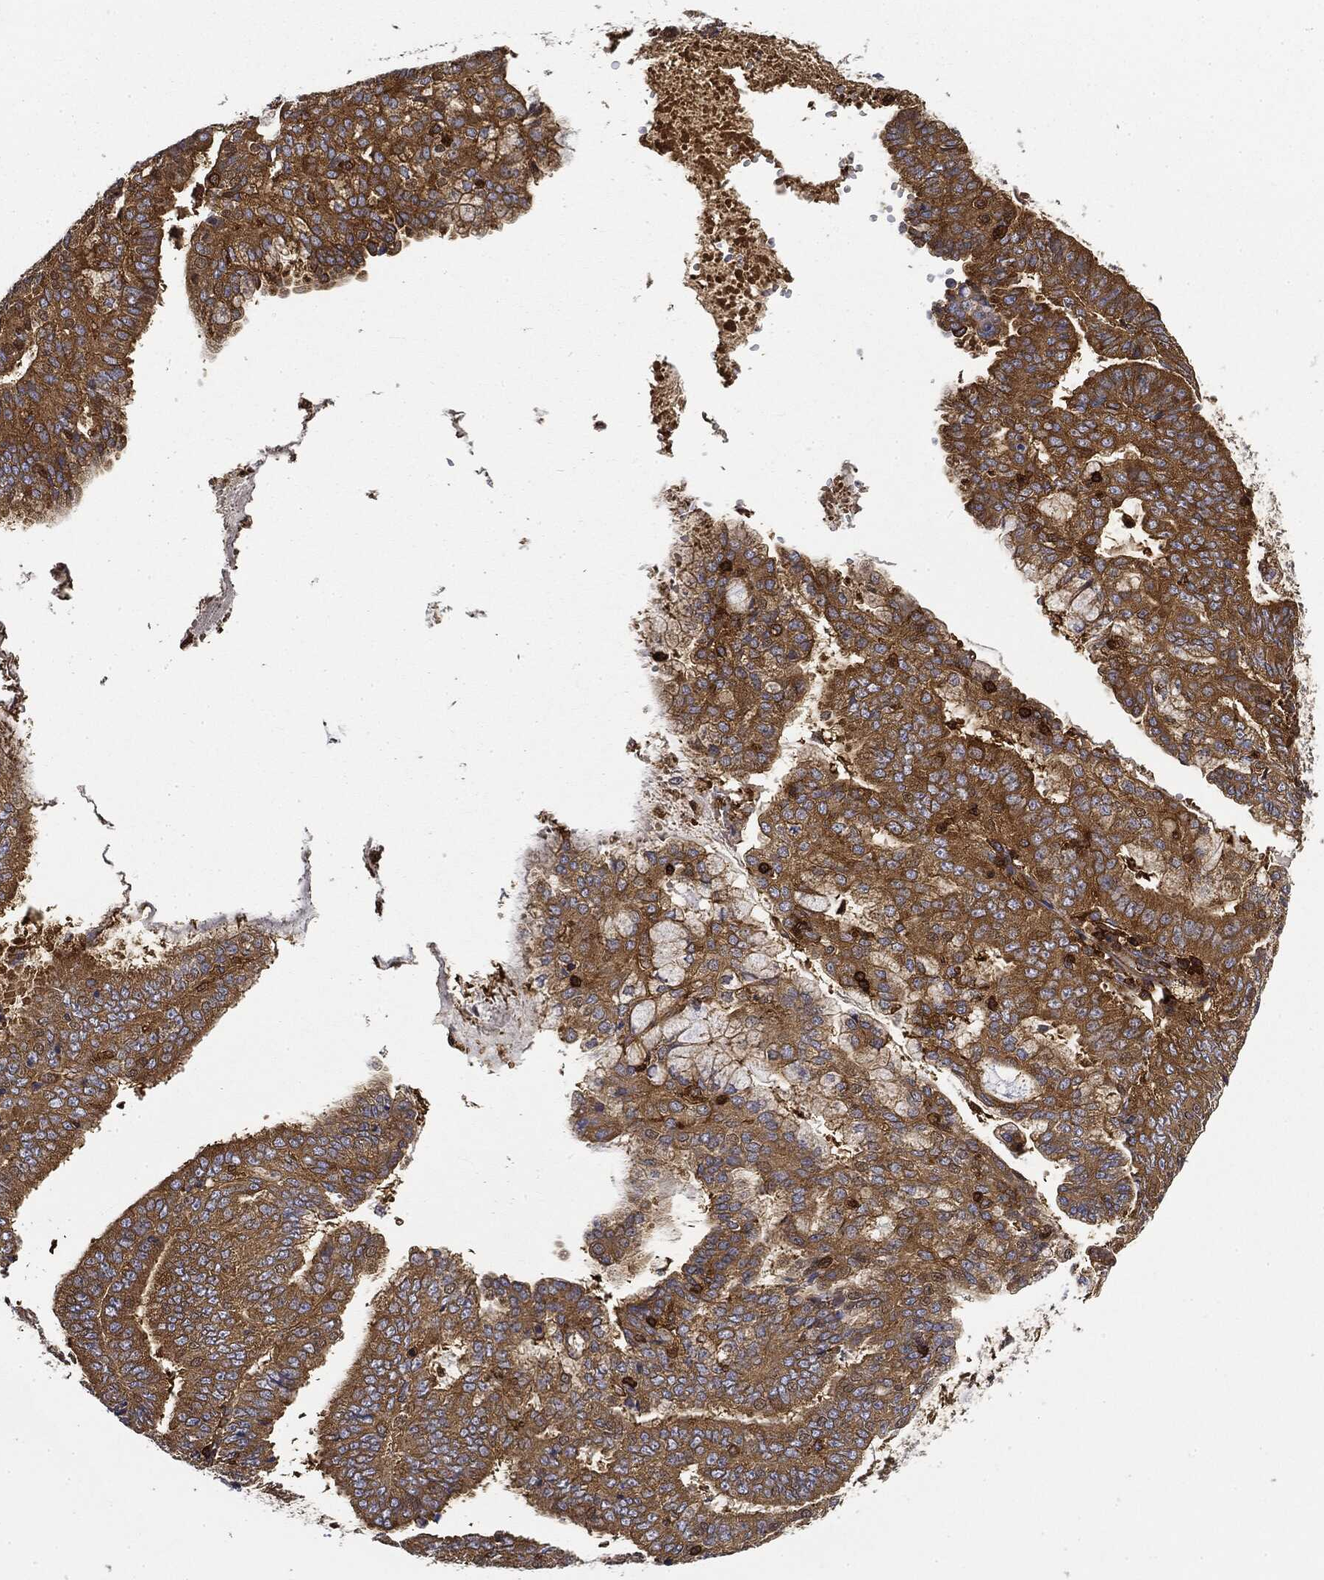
{"staining": {"intensity": "moderate", "quantity": "25%-75%", "location": "cytoplasmic/membranous"}, "tissue": "endometrial cancer", "cell_type": "Tumor cells", "image_type": "cancer", "snomed": [{"axis": "morphology", "description": "Adenocarcinoma, NOS"}, {"axis": "topography", "description": "Endometrium"}], "caption": "Protein staining of endometrial cancer (adenocarcinoma) tissue shows moderate cytoplasmic/membranous staining in about 25%-75% of tumor cells. (DAB (3,3'-diaminobenzidine) IHC with brightfield microscopy, high magnification).", "gene": "WDR1", "patient": {"sex": "female", "age": 63}}